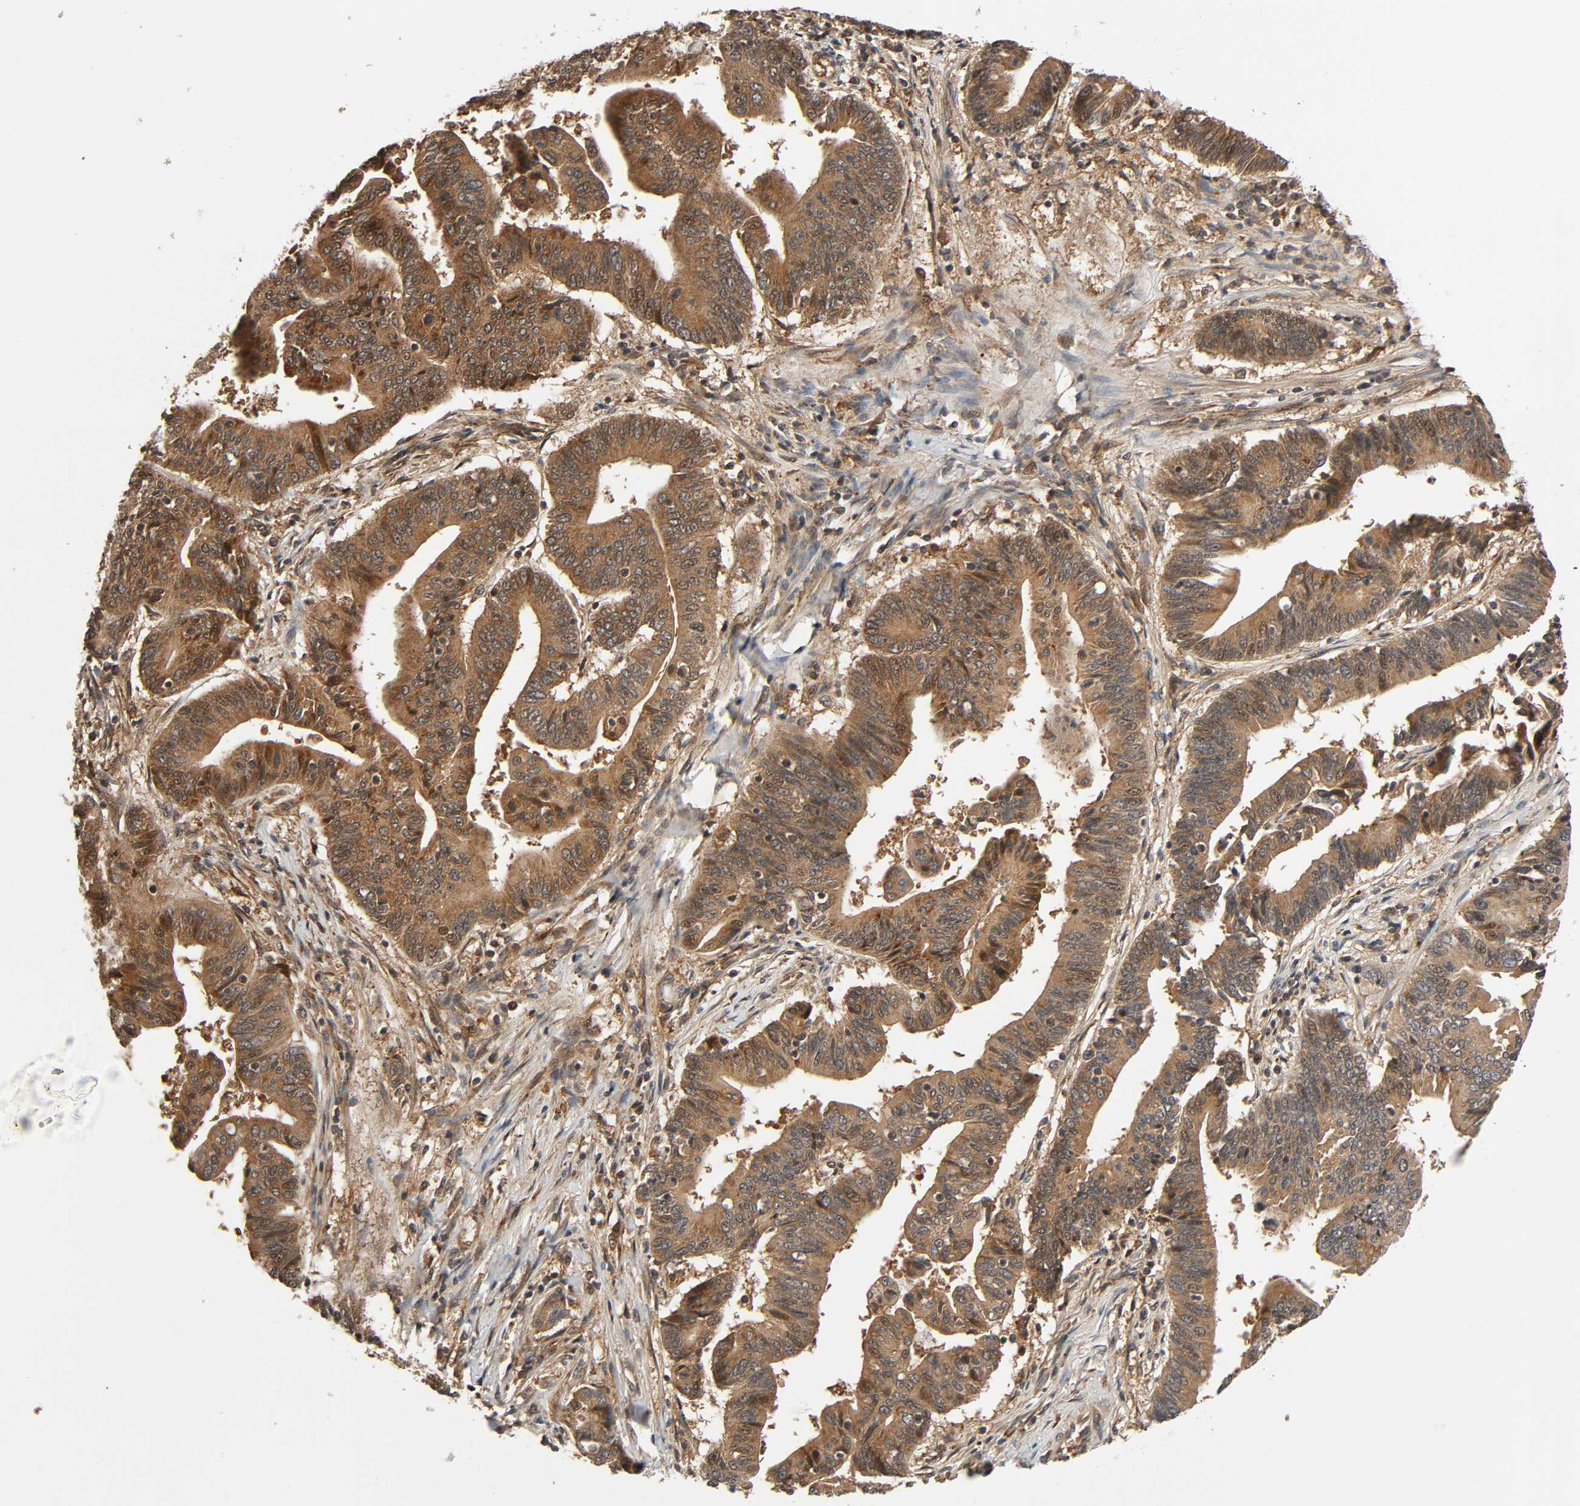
{"staining": {"intensity": "moderate", "quantity": ">75%", "location": "cytoplasmic/membranous"}, "tissue": "pancreatic cancer", "cell_type": "Tumor cells", "image_type": "cancer", "snomed": [{"axis": "morphology", "description": "Adenocarcinoma, NOS"}, {"axis": "topography", "description": "Pancreas"}], "caption": "Adenocarcinoma (pancreatic) tissue reveals moderate cytoplasmic/membranous positivity in about >75% of tumor cells", "gene": "PPP2R1B", "patient": {"sex": "female", "age": 48}}